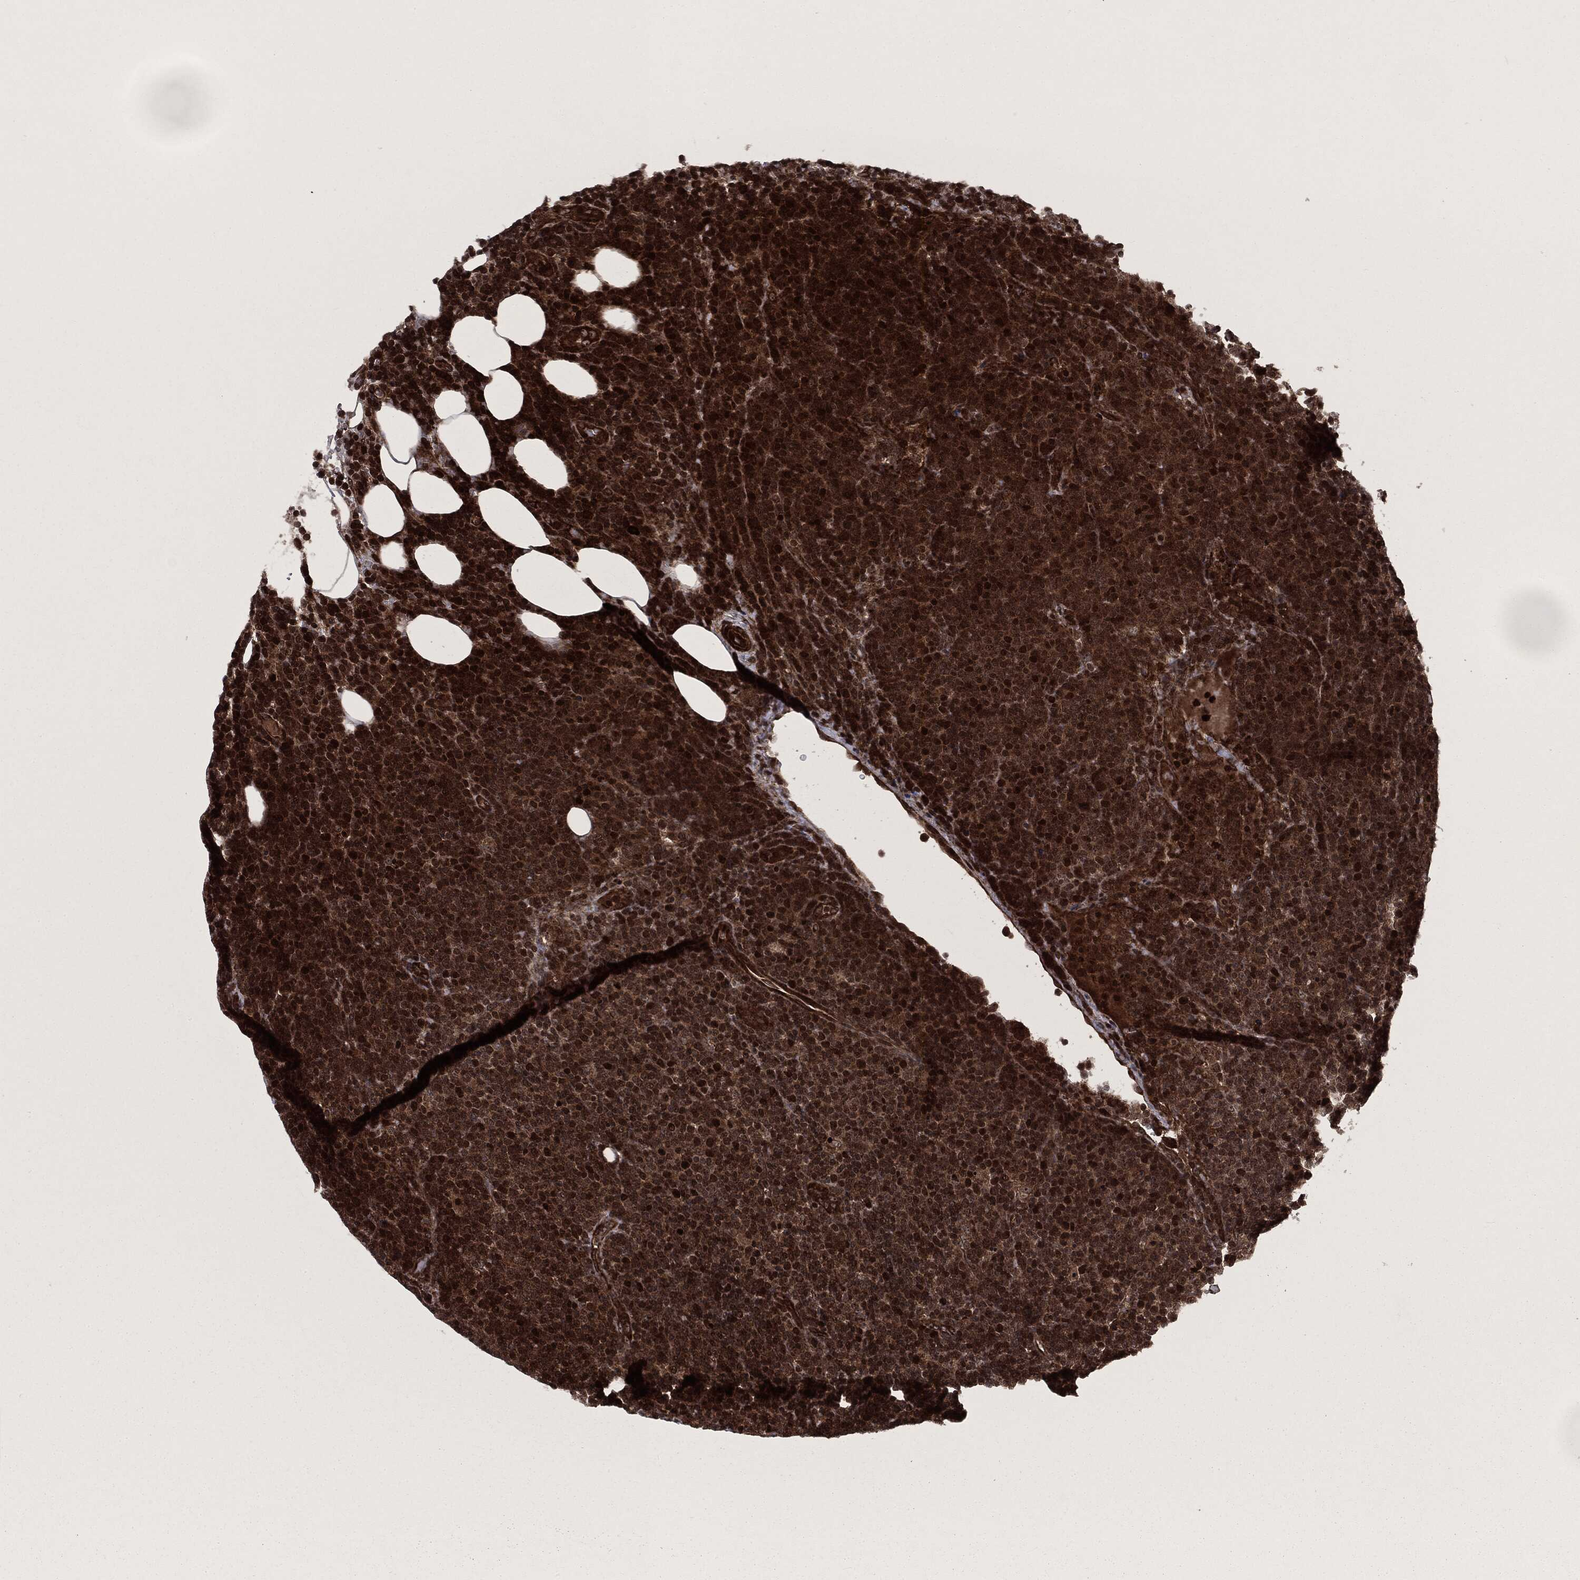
{"staining": {"intensity": "strong", "quantity": ">75%", "location": "cytoplasmic/membranous,nuclear"}, "tissue": "lymphoma", "cell_type": "Tumor cells", "image_type": "cancer", "snomed": [{"axis": "morphology", "description": "Malignant lymphoma, non-Hodgkin's type, High grade"}, {"axis": "topography", "description": "Lymph node"}], "caption": "High-grade malignant lymphoma, non-Hodgkin's type stained for a protein reveals strong cytoplasmic/membranous and nuclear positivity in tumor cells. The protein of interest is shown in brown color, while the nuclei are stained blue.", "gene": "CARD6", "patient": {"sex": "male", "age": 61}}